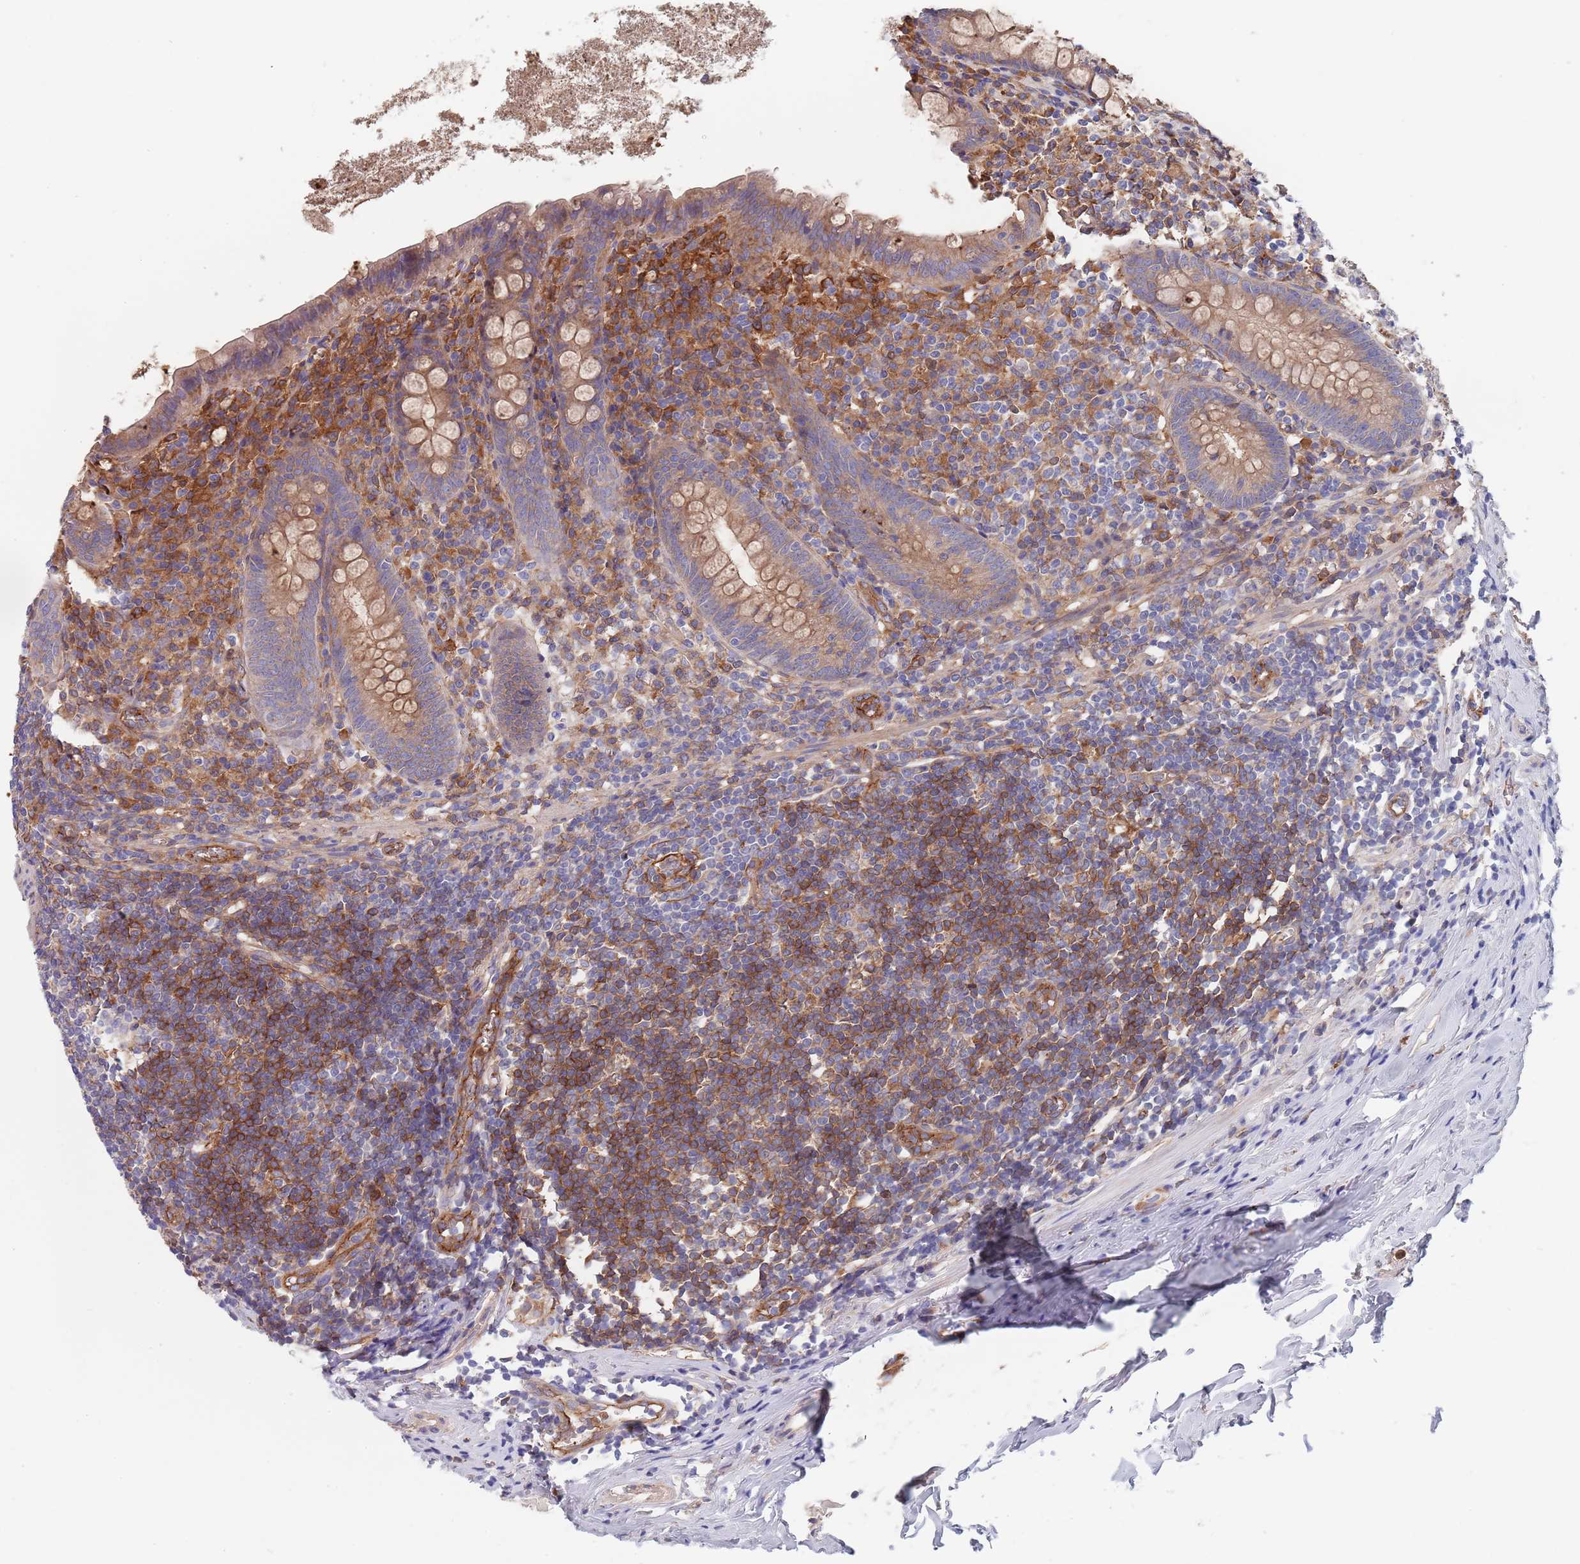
{"staining": {"intensity": "moderate", "quantity": ">75%", "location": "cytoplasmic/membranous"}, "tissue": "appendix", "cell_type": "Glandular cells", "image_type": "normal", "snomed": [{"axis": "morphology", "description": "Normal tissue, NOS"}, {"axis": "topography", "description": "Appendix"}], "caption": "Protein staining displays moderate cytoplasmic/membranous positivity in approximately >75% of glandular cells in unremarkable appendix. (DAB (3,3'-diaminobenzidine) IHC, brown staining for protein, blue staining for nuclei).", "gene": "DCUN1D3", "patient": {"sex": "female", "age": 51}}